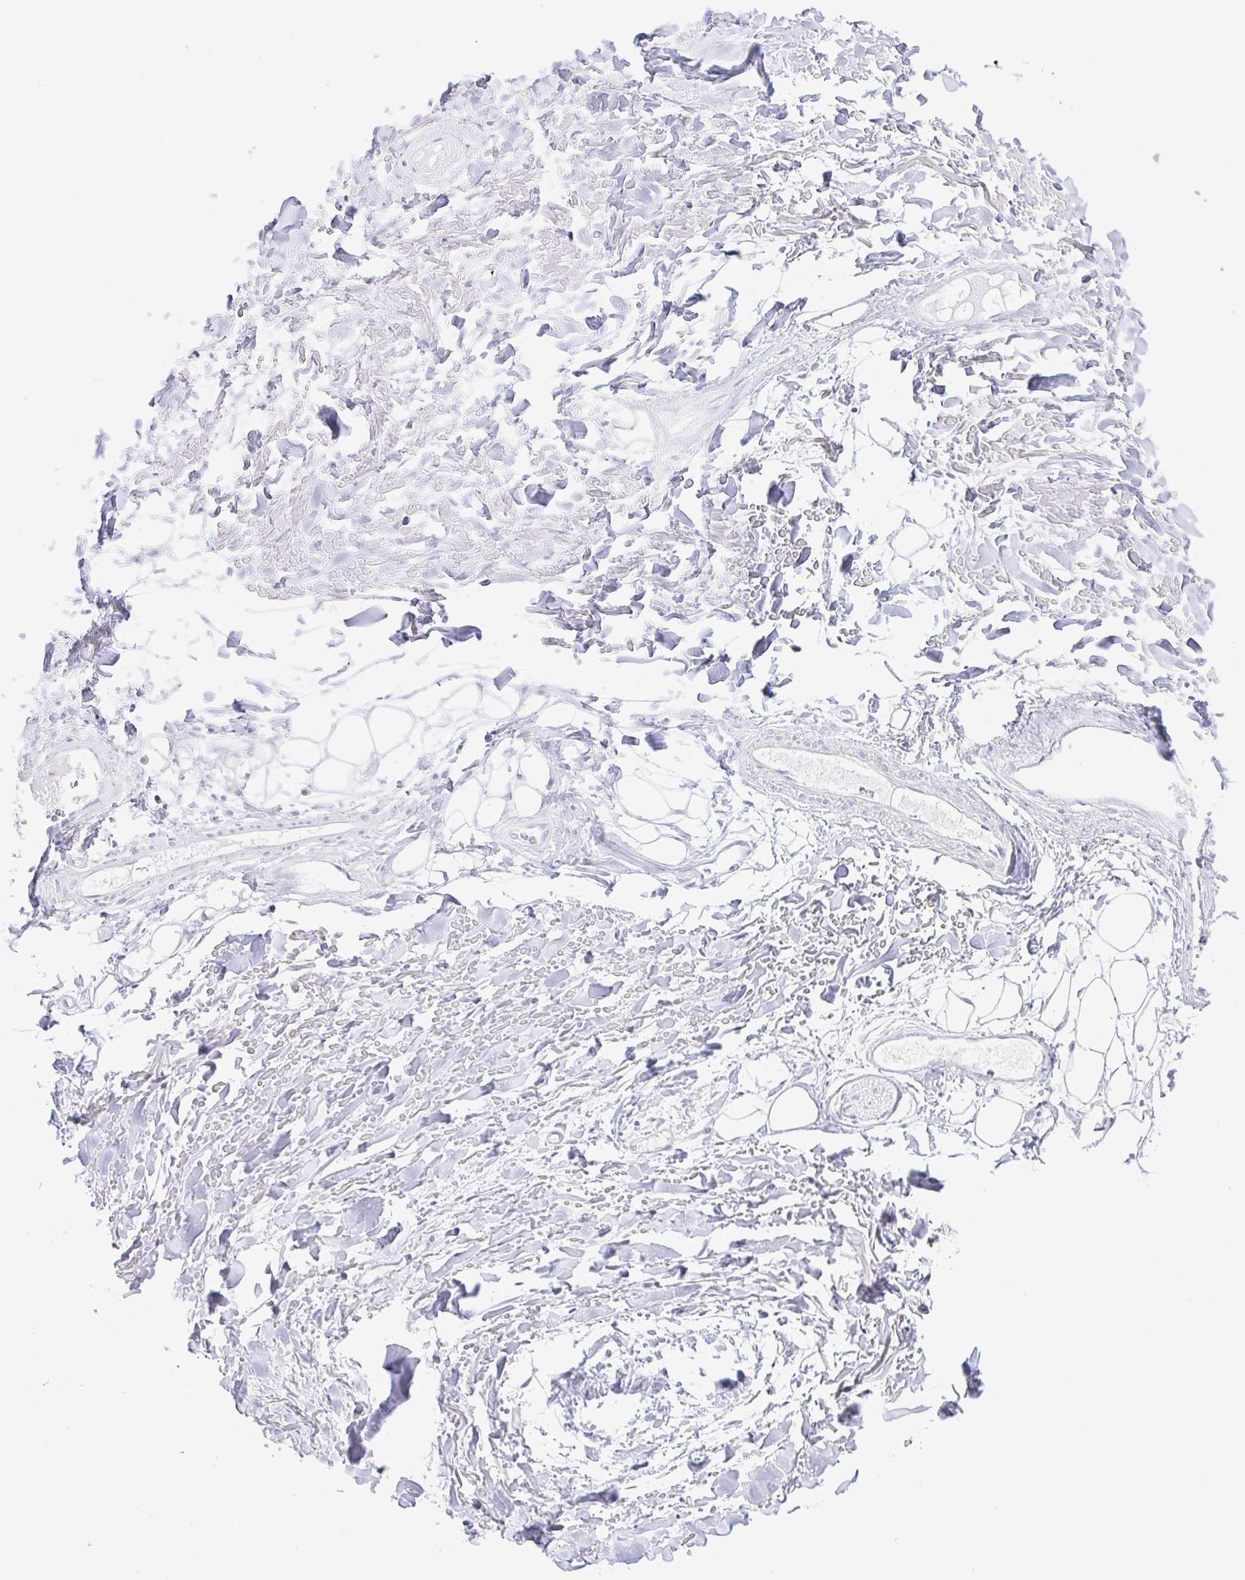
{"staining": {"intensity": "negative", "quantity": "none", "location": "none"}, "tissue": "adipose tissue", "cell_type": "Adipocytes", "image_type": "normal", "snomed": [{"axis": "morphology", "description": "Normal tissue, NOS"}, {"axis": "topography", "description": "Cartilage tissue"}], "caption": "Immunohistochemistry histopathology image of benign human adipose tissue stained for a protein (brown), which demonstrates no staining in adipocytes. (DAB (3,3'-diaminobenzidine) immunohistochemistry (IHC) visualized using brightfield microscopy, high magnification).", "gene": "HYPK", "patient": {"sex": "male", "age": 57}}